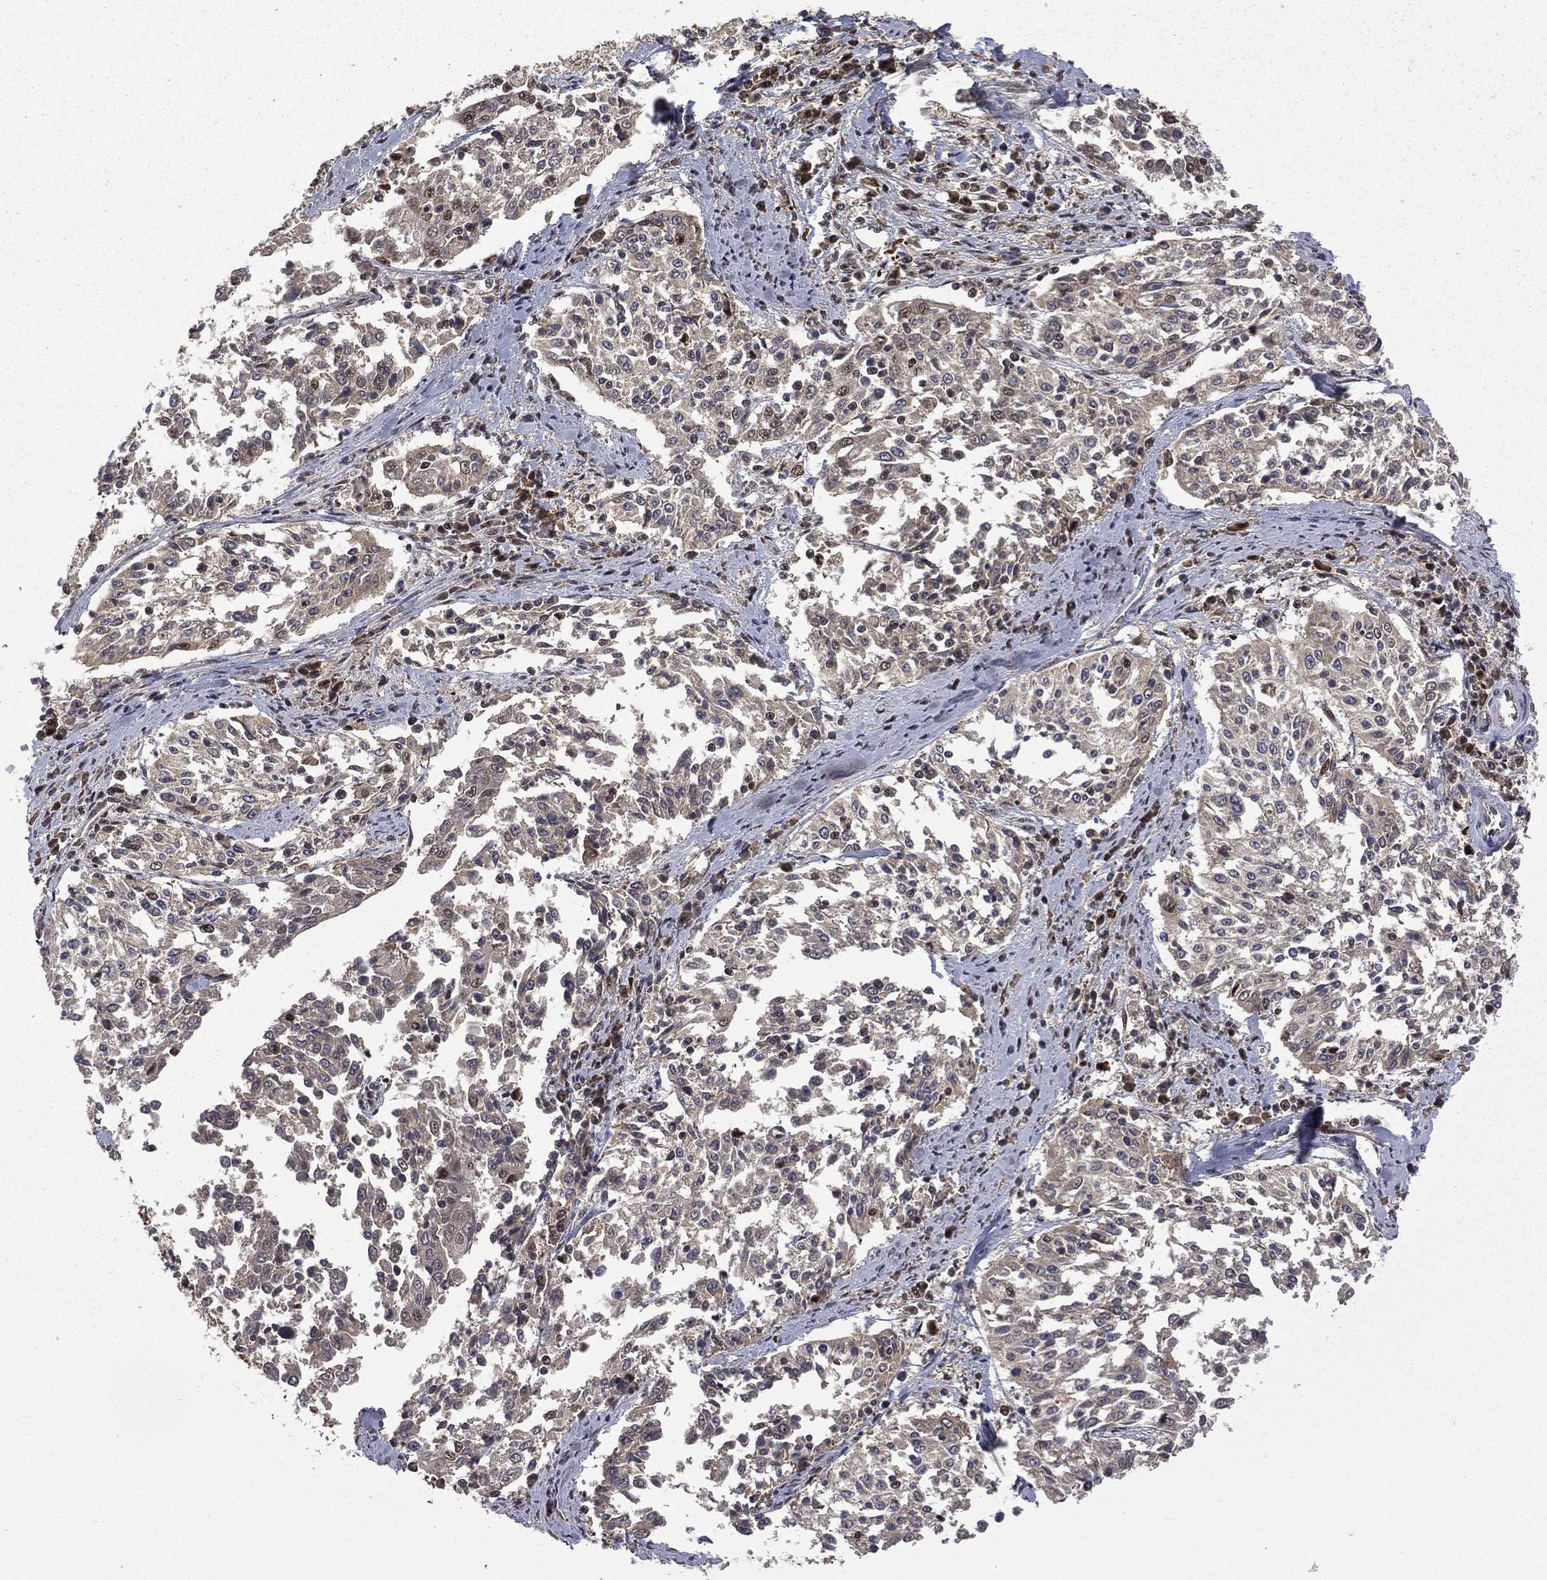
{"staining": {"intensity": "negative", "quantity": "none", "location": "none"}, "tissue": "cervical cancer", "cell_type": "Tumor cells", "image_type": "cancer", "snomed": [{"axis": "morphology", "description": "Squamous cell carcinoma, NOS"}, {"axis": "topography", "description": "Cervix"}], "caption": "Immunohistochemistry (IHC) of cervical squamous cell carcinoma shows no expression in tumor cells.", "gene": "JMJD6", "patient": {"sex": "female", "age": 41}}